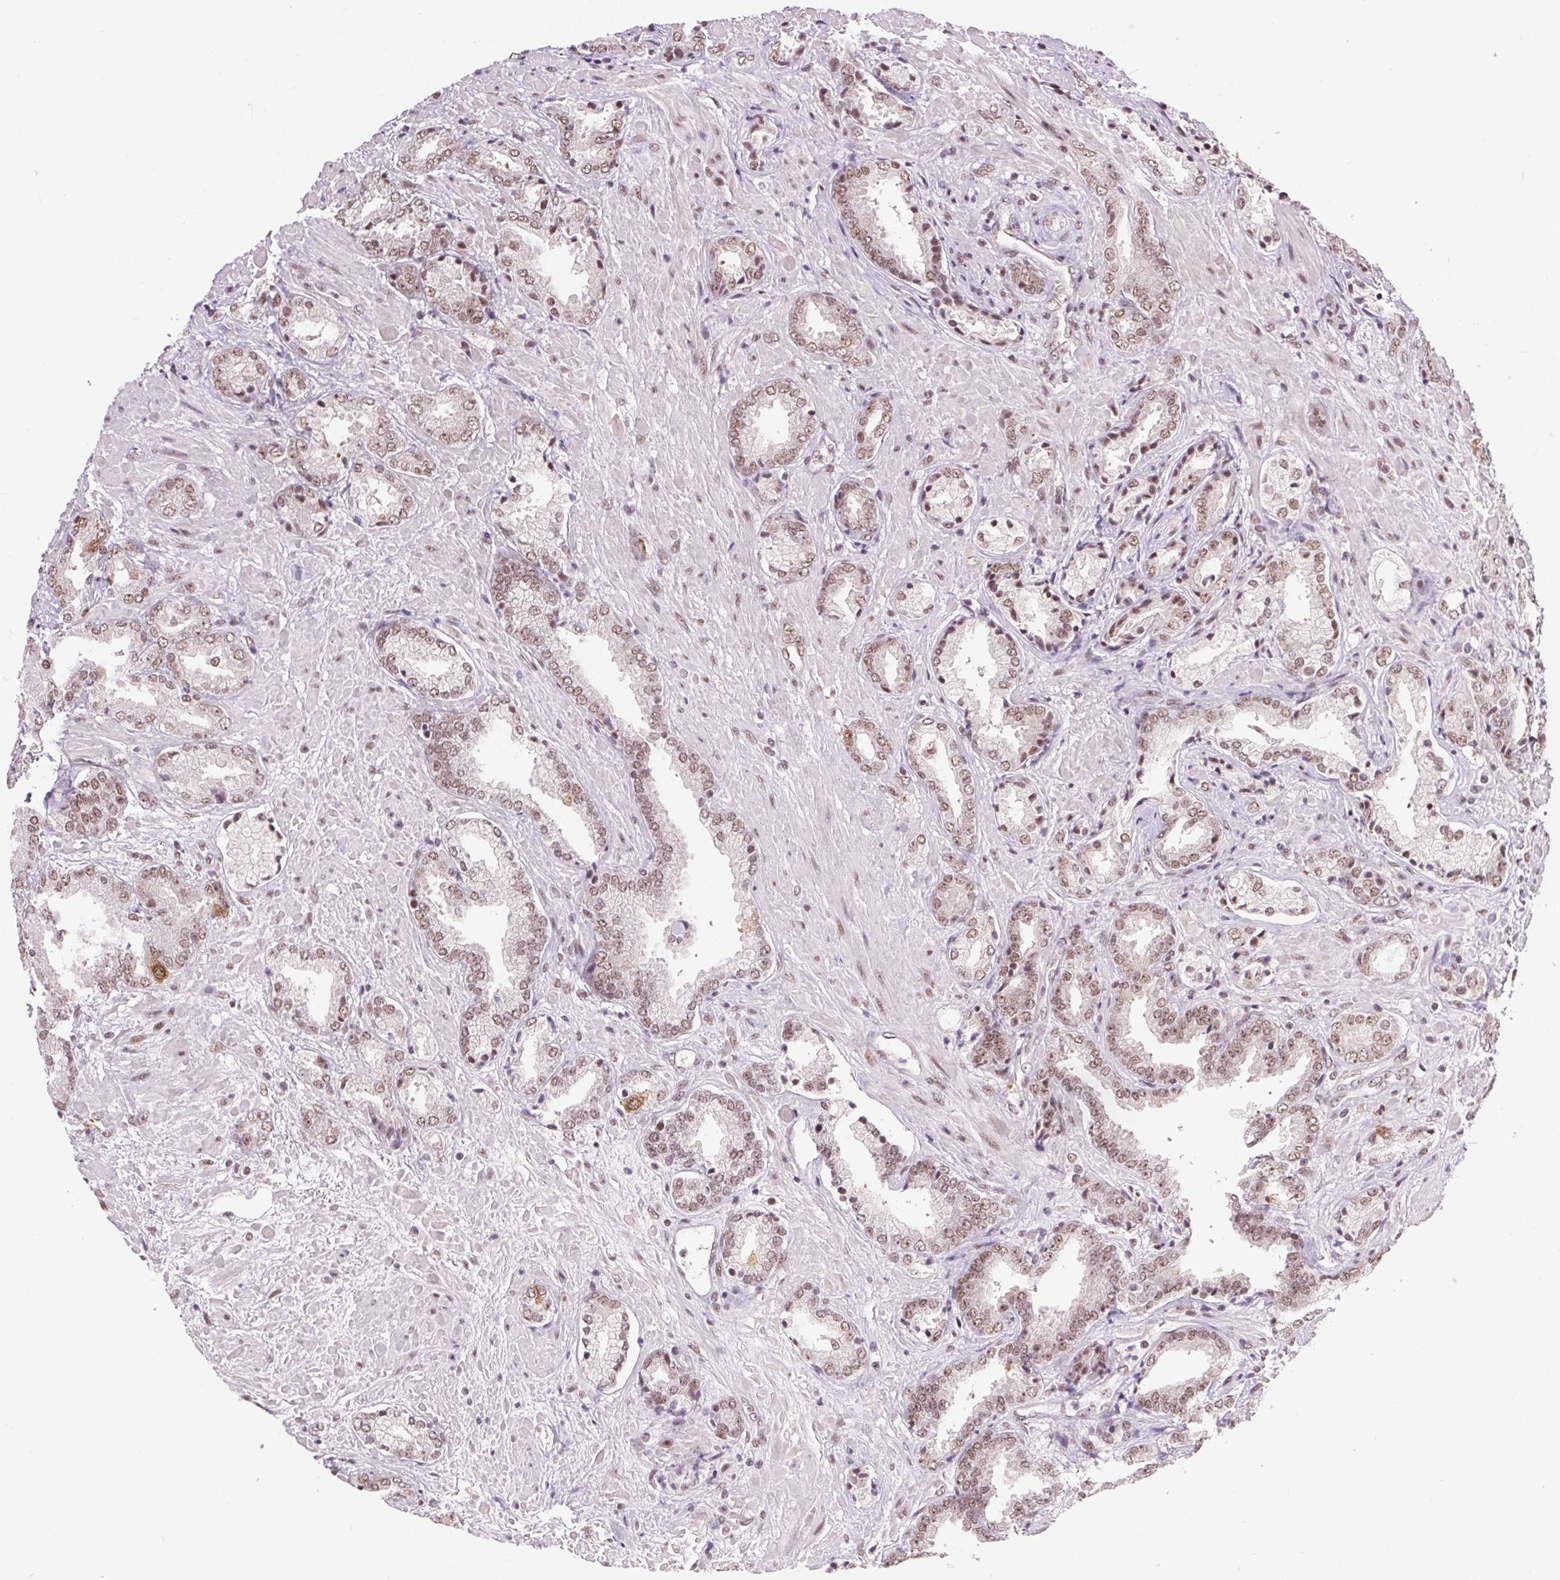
{"staining": {"intensity": "weak", "quantity": "25%-75%", "location": "nuclear"}, "tissue": "prostate cancer", "cell_type": "Tumor cells", "image_type": "cancer", "snomed": [{"axis": "morphology", "description": "Adenocarcinoma, High grade"}, {"axis": "topography", "description": "Prostate"}], "caption": "A histopathology image showing weak nuclear staining in approximately 25%-75% of tumor cells in prostate adenocarcinoma (high-grade), as visualized by brown immunohistochemical staining.", "gene": "CD2BP2", "patient": {"sex": "male", "age": 56}}